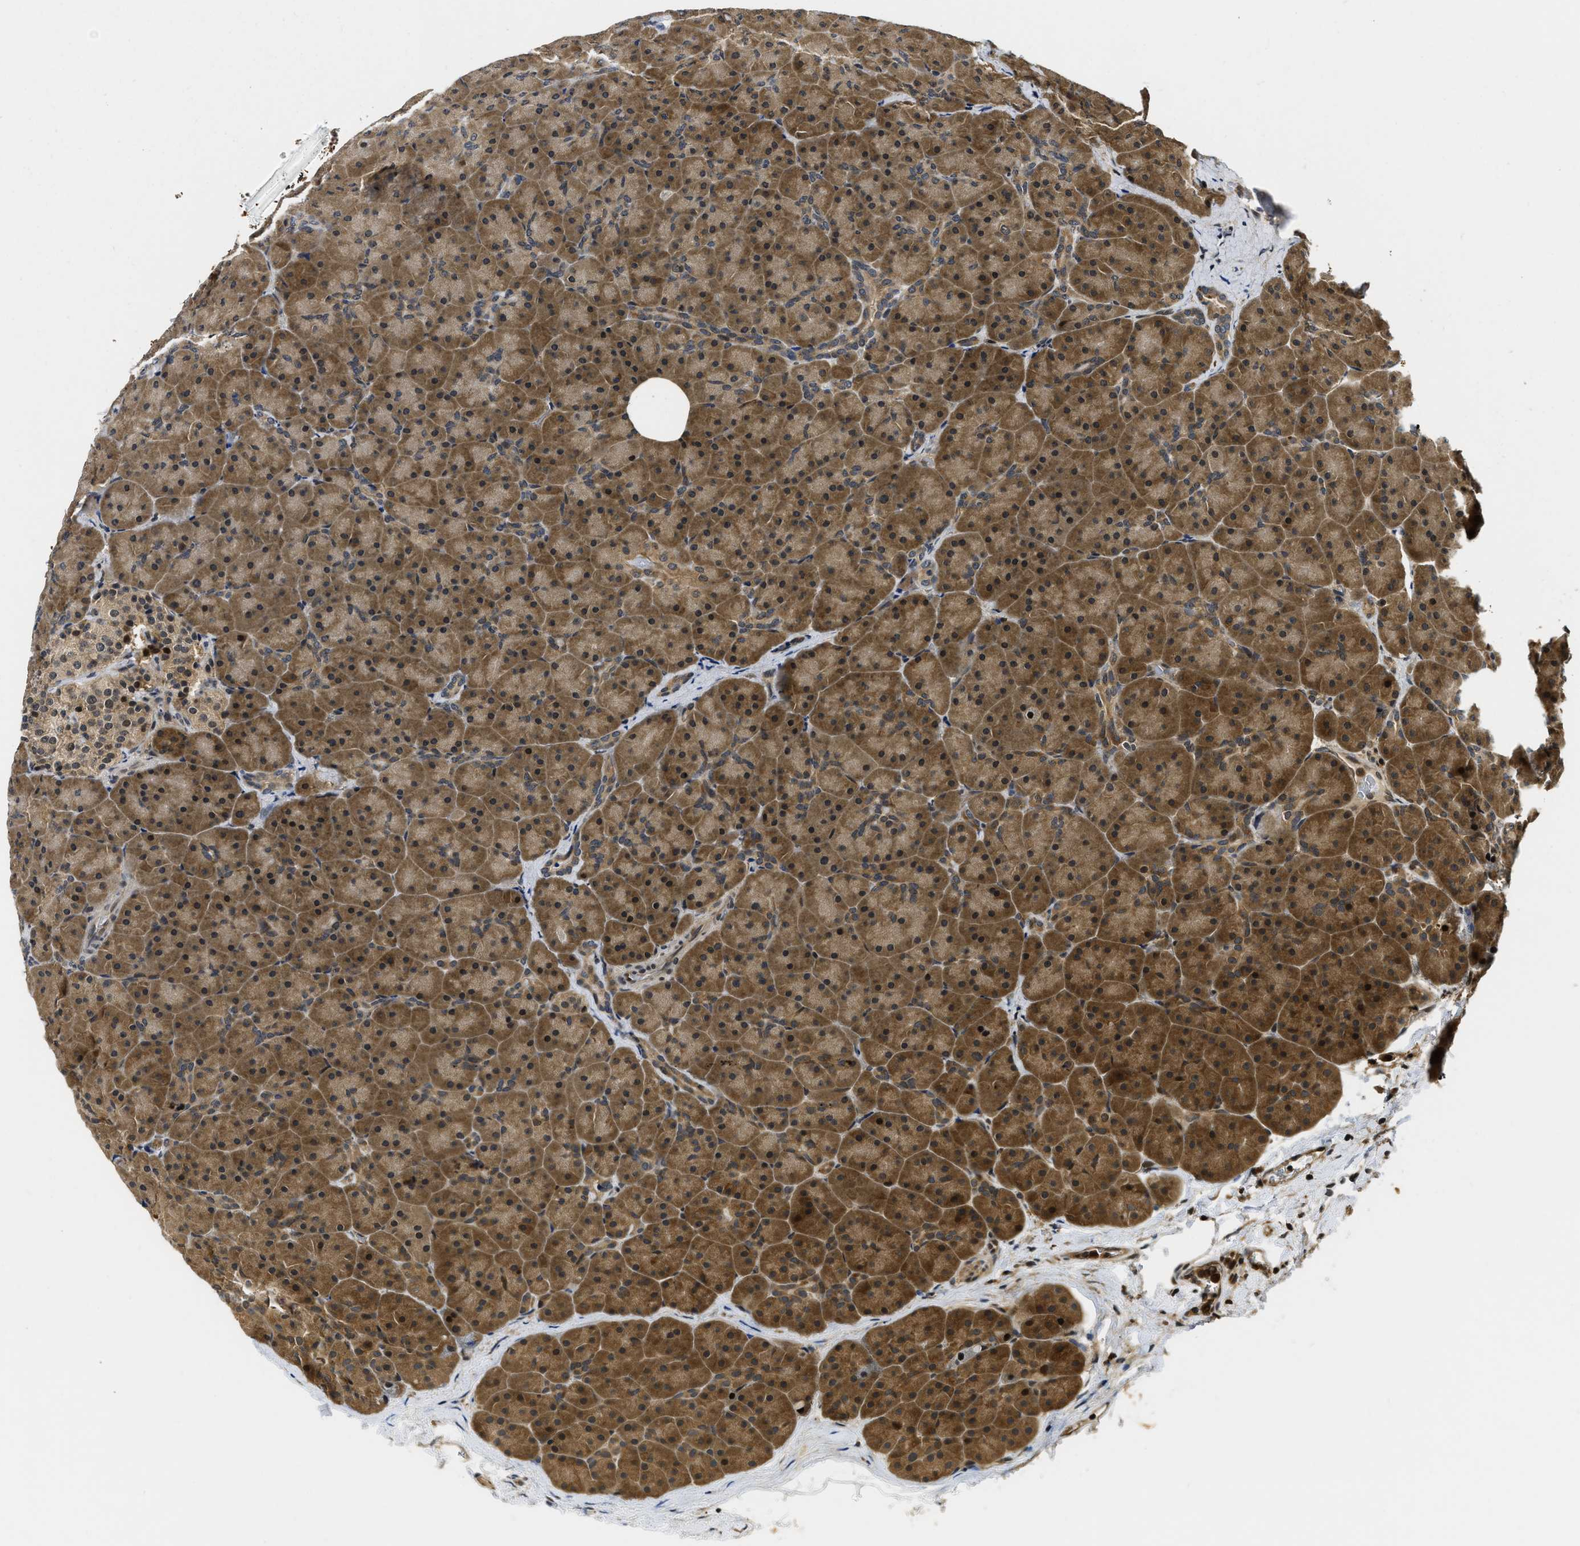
{"staining": {"intensity": "moderate", "quantity": ">75%", "location": "cytoplasmic/membranous,nuclear"}, "tissue": "pancreas", "cell_type": "Exocrine glandular cells", "image_type": "normal", "snomed": [{"axis": "morphology", "description": "Normal tissue, NOS"}, {"axis": "topography", "description": "Pancreas"}], "caption": "Protein staining reveals moderate cytoplasmic/membranous,nuclear staining in about >75% of exocrine glandular cells in unremarkable pancreas.", "gene": "ADSL", "patient": {"sex": "male", "age": 66}}